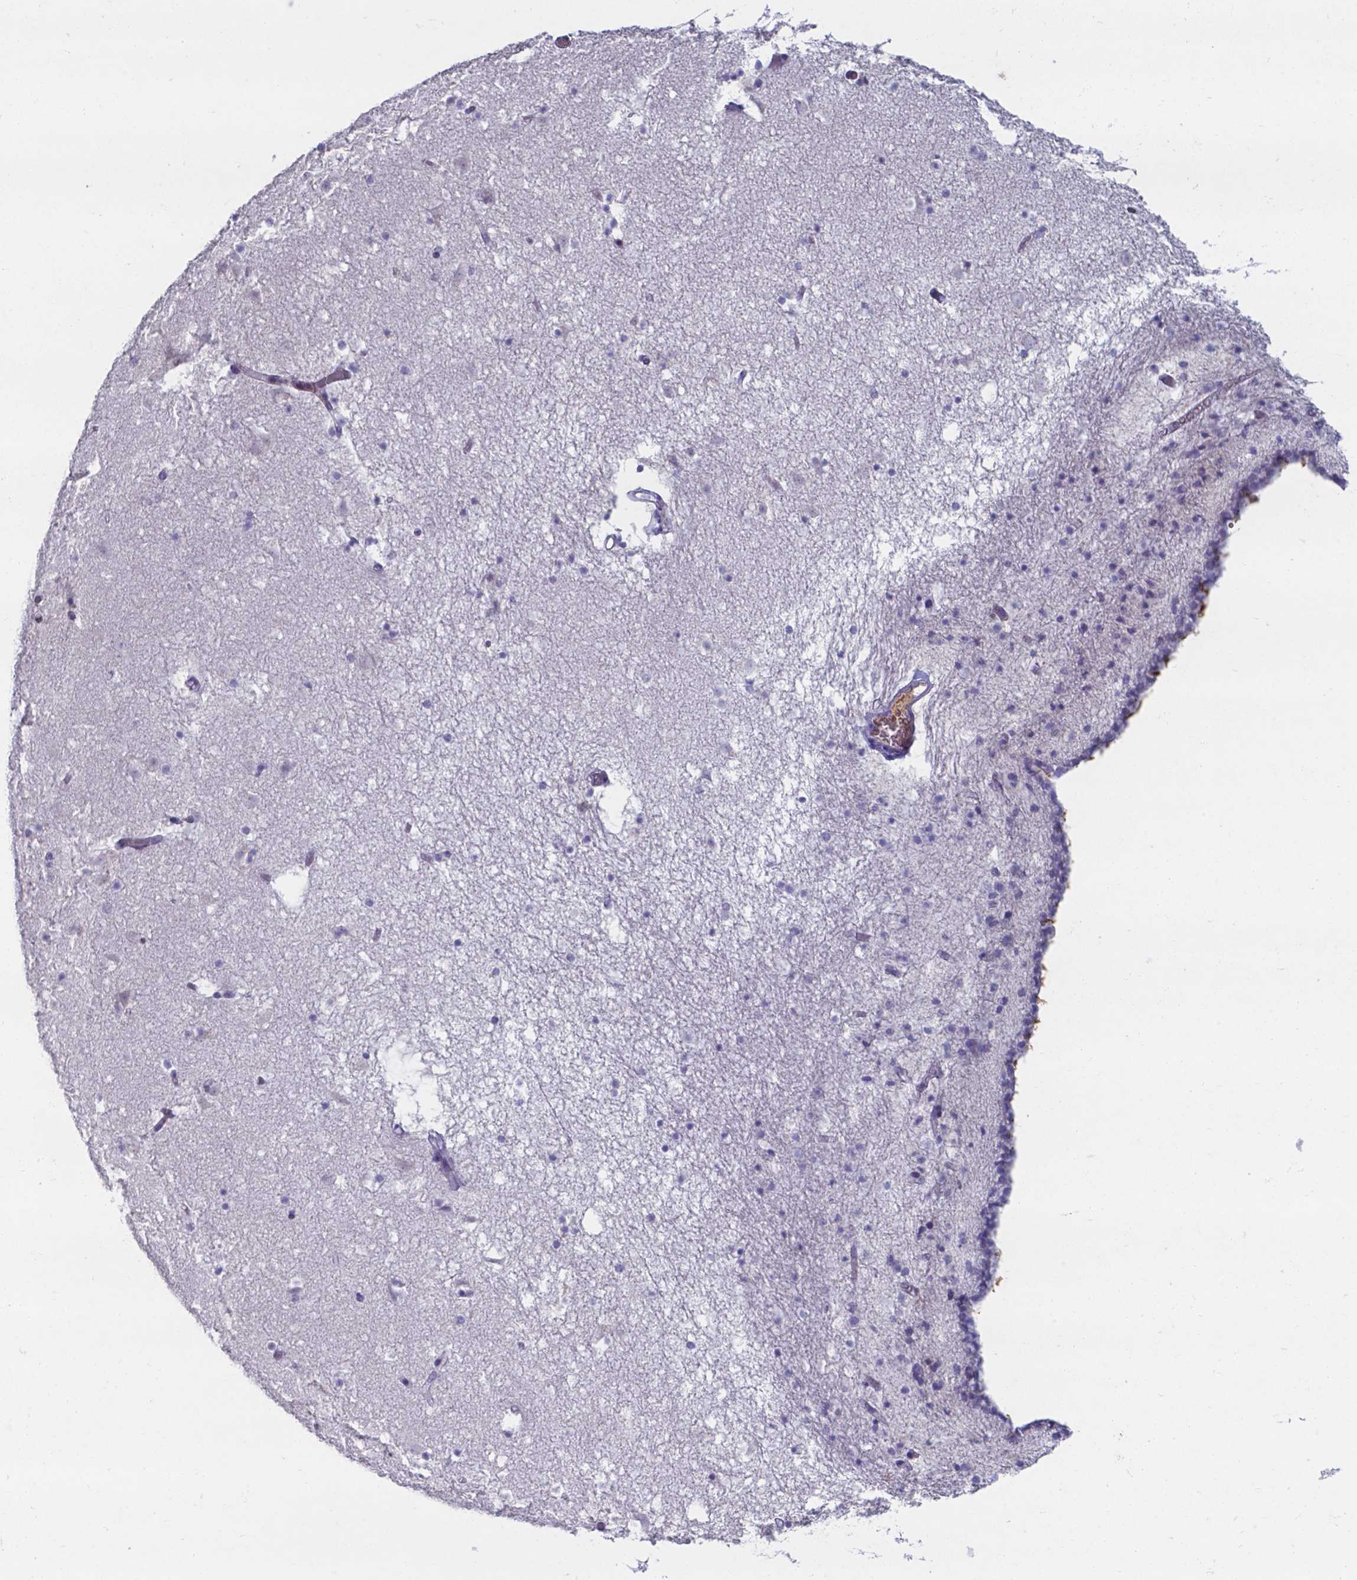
{"staining": {"intensity": "negative", "quantity": "none", "location": "none"}, "tissue": "caudate", "cell_type": "Glial cells", "image_type": "normal", "snomed": [{"axis": "morphology", "description": "Normal tissue, NOS"}, {"axis": "topography", "description": "Lateral ventricle wall"}], "caption": "A high-resolution photomicrograph shows immunohistochemistry staining of benign caudate, which demonstrates no significant staining in glial cells.", "gene": "SERPINA1", "patient": {"sex": "female", "age": 42}}